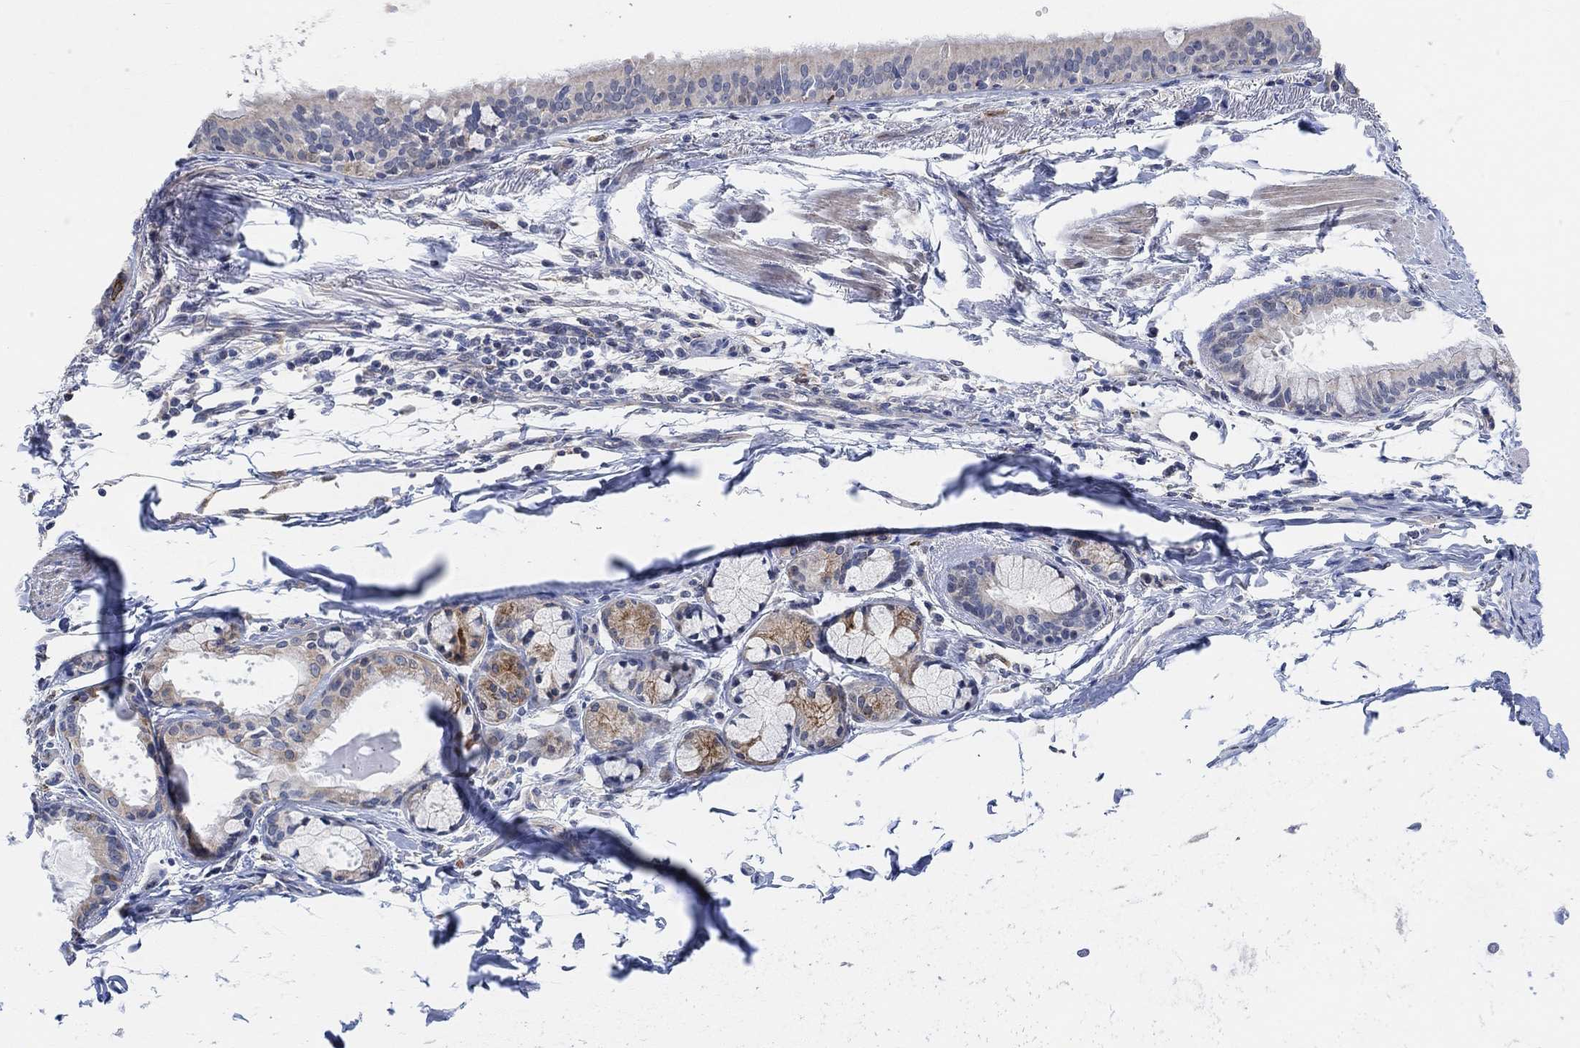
{"staining": {"intensity": "weak", "quantity": ">75%", "location": "cytoplasmic/membranous"}, "tissue": "bronchus", "cell_type": "Respiratory epithelial cells", "image_type": "normal", "snomed": [{"axis": "morphology", "description": "Normal tissue, NOS"}, {"axis": "morphology", "description": "Squamous cell carcinoma, NOS"}, {"axis": "topography", "description": "Bronchus"}, {"axis": "topography", "description": "Lung"}], "caption": "Immunohistochemical staining of normal bronchus shows >75% levels of weak cytoplasmic/membranous protein positivity in approximately >75% of respiratory epithelial cells.", "gene": "HCRTR1", "patient": {"sex": "male", "age": 69}}